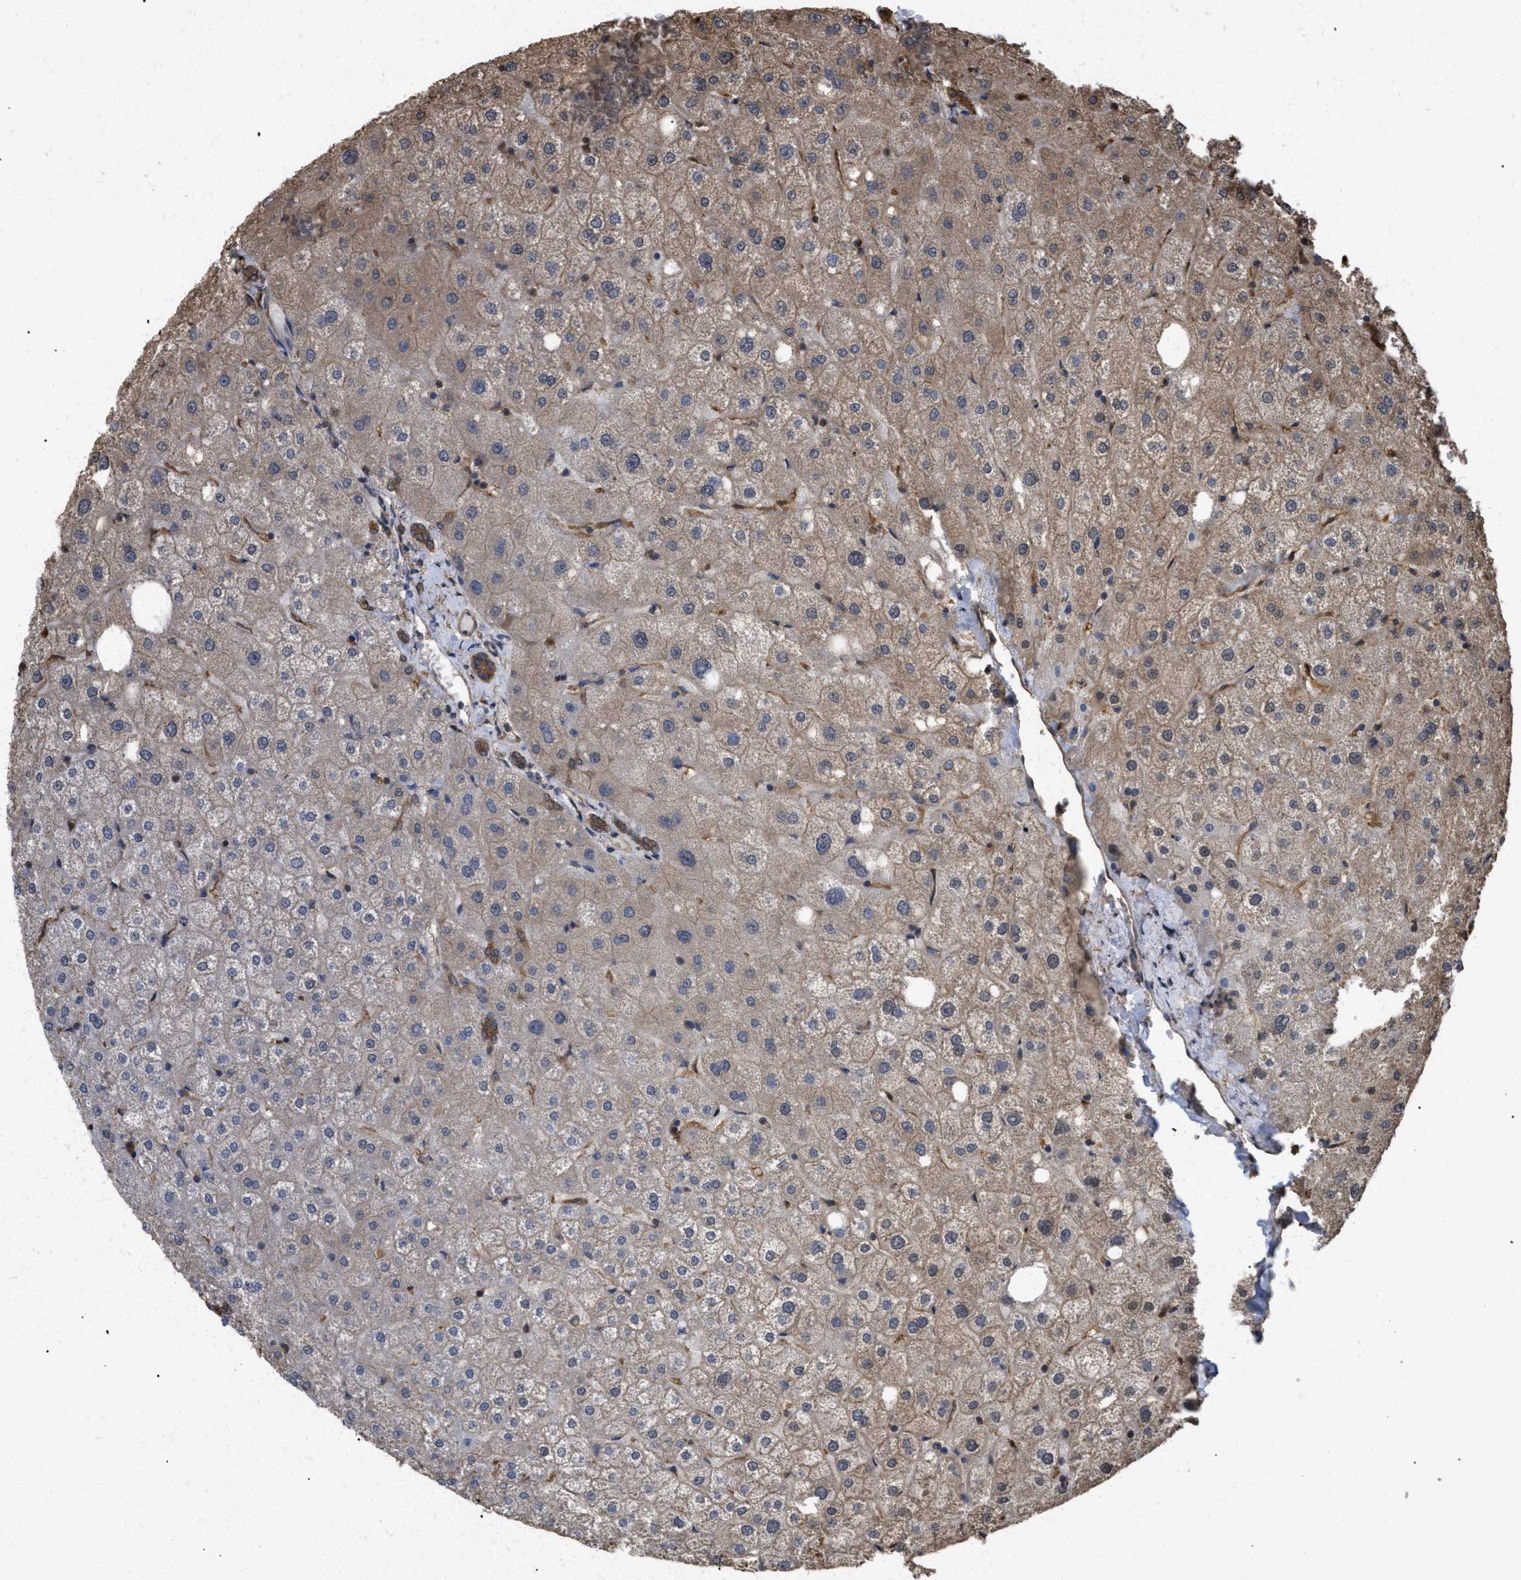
{"staining": {"intensity": "moderate", "quantity": ">75%", "location": "cytoplasmic/membranous"}, "tissue": "liver", "cell_type": "Cholangiocytes", "image_type": "normal", "snomed": [{"axis": "morphology", "description": "Normal tissue, NOS"}, {"axis": "topography", "description": "Liver"}], "caption": "IHC micrograph of benign liver stained for a protein (brown), which exhibits medium levels of moderate cytoplasmic/membranous positivity in about >75% of cholangiocytes.", "gene": "CALM1", "patient": {"sex": "male", "age": 73}}